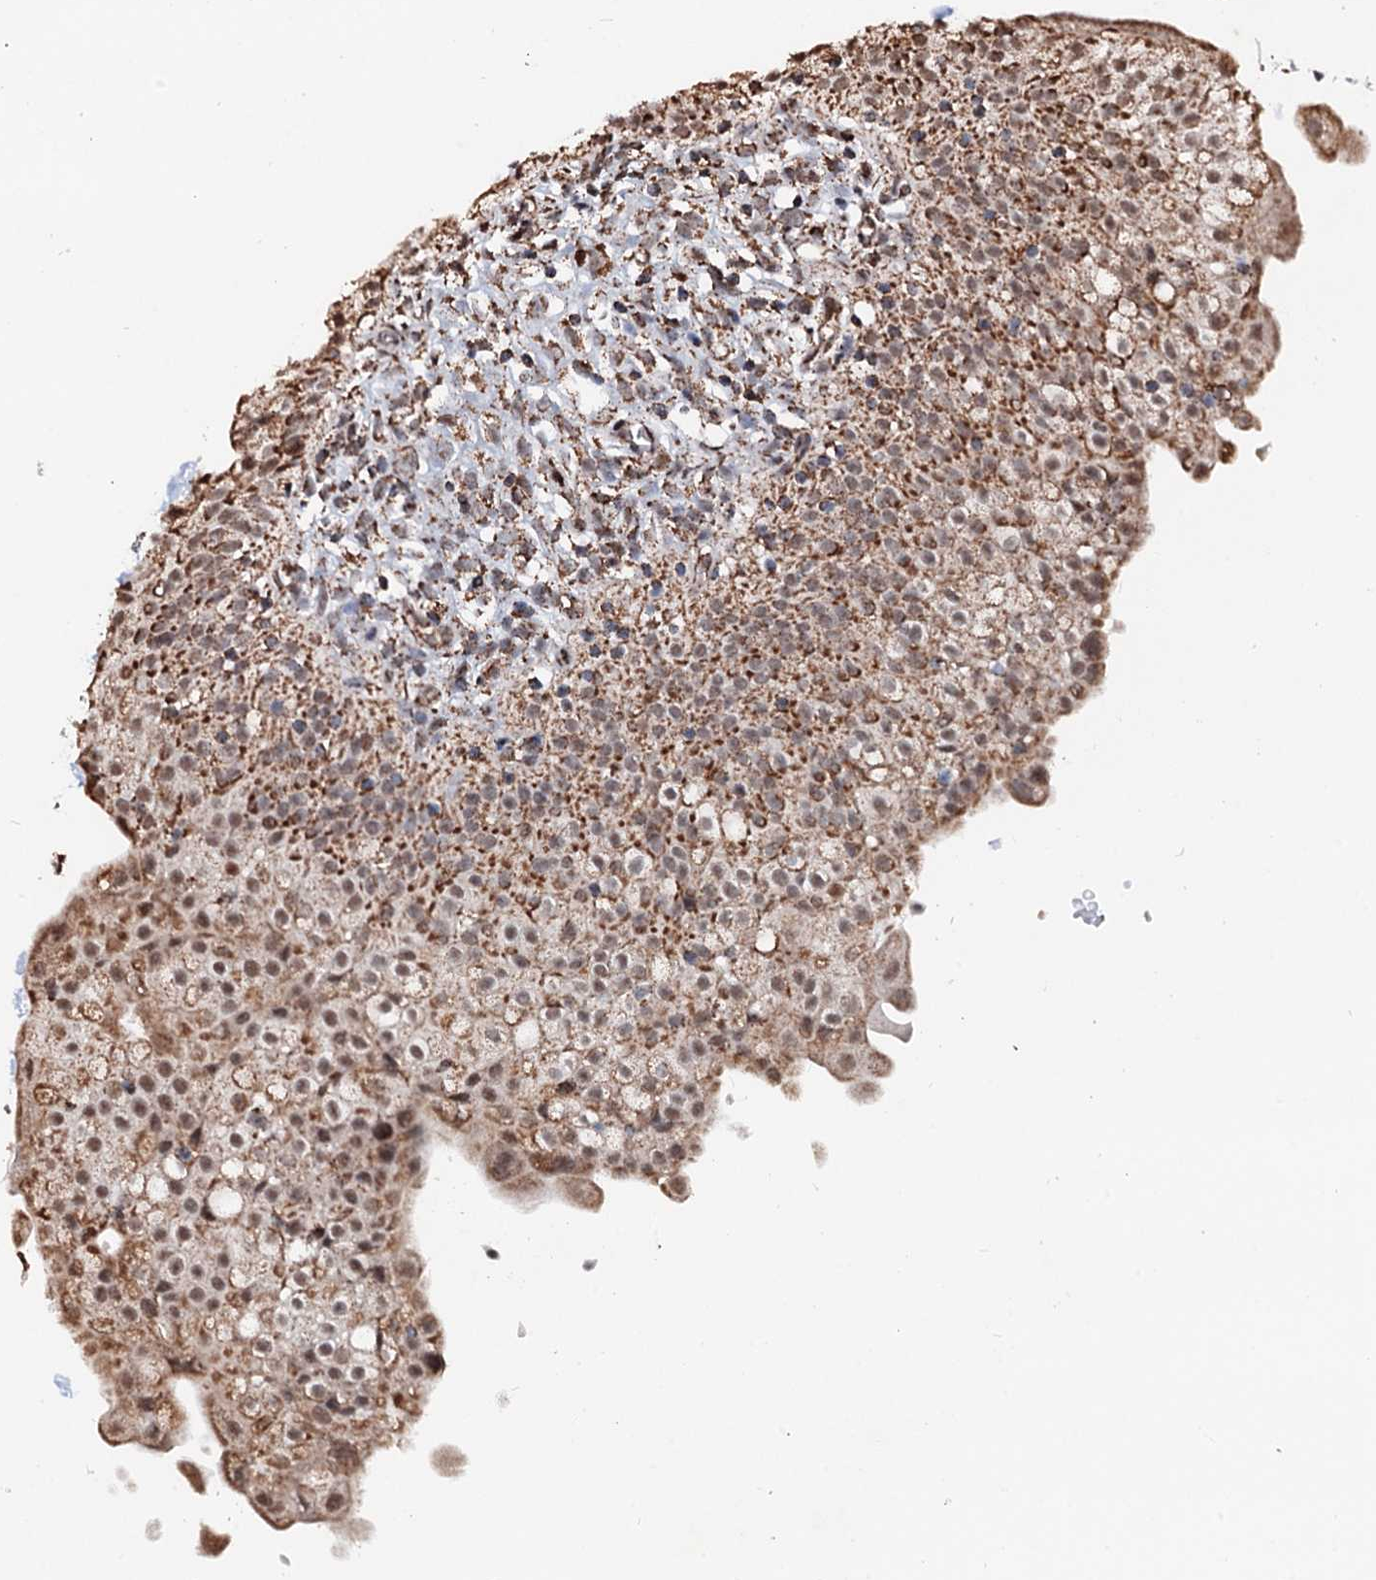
{"staining": {"intensity": "moderate", "quantity": ">75%", "location": "cytoplasmic/membranous,nuclear"}, "tissue": "urinary bladder", "cell_type": "Urothelial cells", "image_type": "normal", "snomed": [{"axis": "morphology", "description": "Normal tissue, NOS"}, {"axis": "topography", "description": "Urinary bladder"}], "caption": "High-magnification brightfield microscopy of unremarkable urinary bladder stained with DAB (brown) and counterstained with hematoxylin (blue). urothelial cells exhibit moderate cytoplasmic/membranous,nuclear expression is present in approximately>75% of cells. Nuclei are stained in blue.", "gene": "SECISBP2L", "patient": {"sex": "male", "age": 55}}